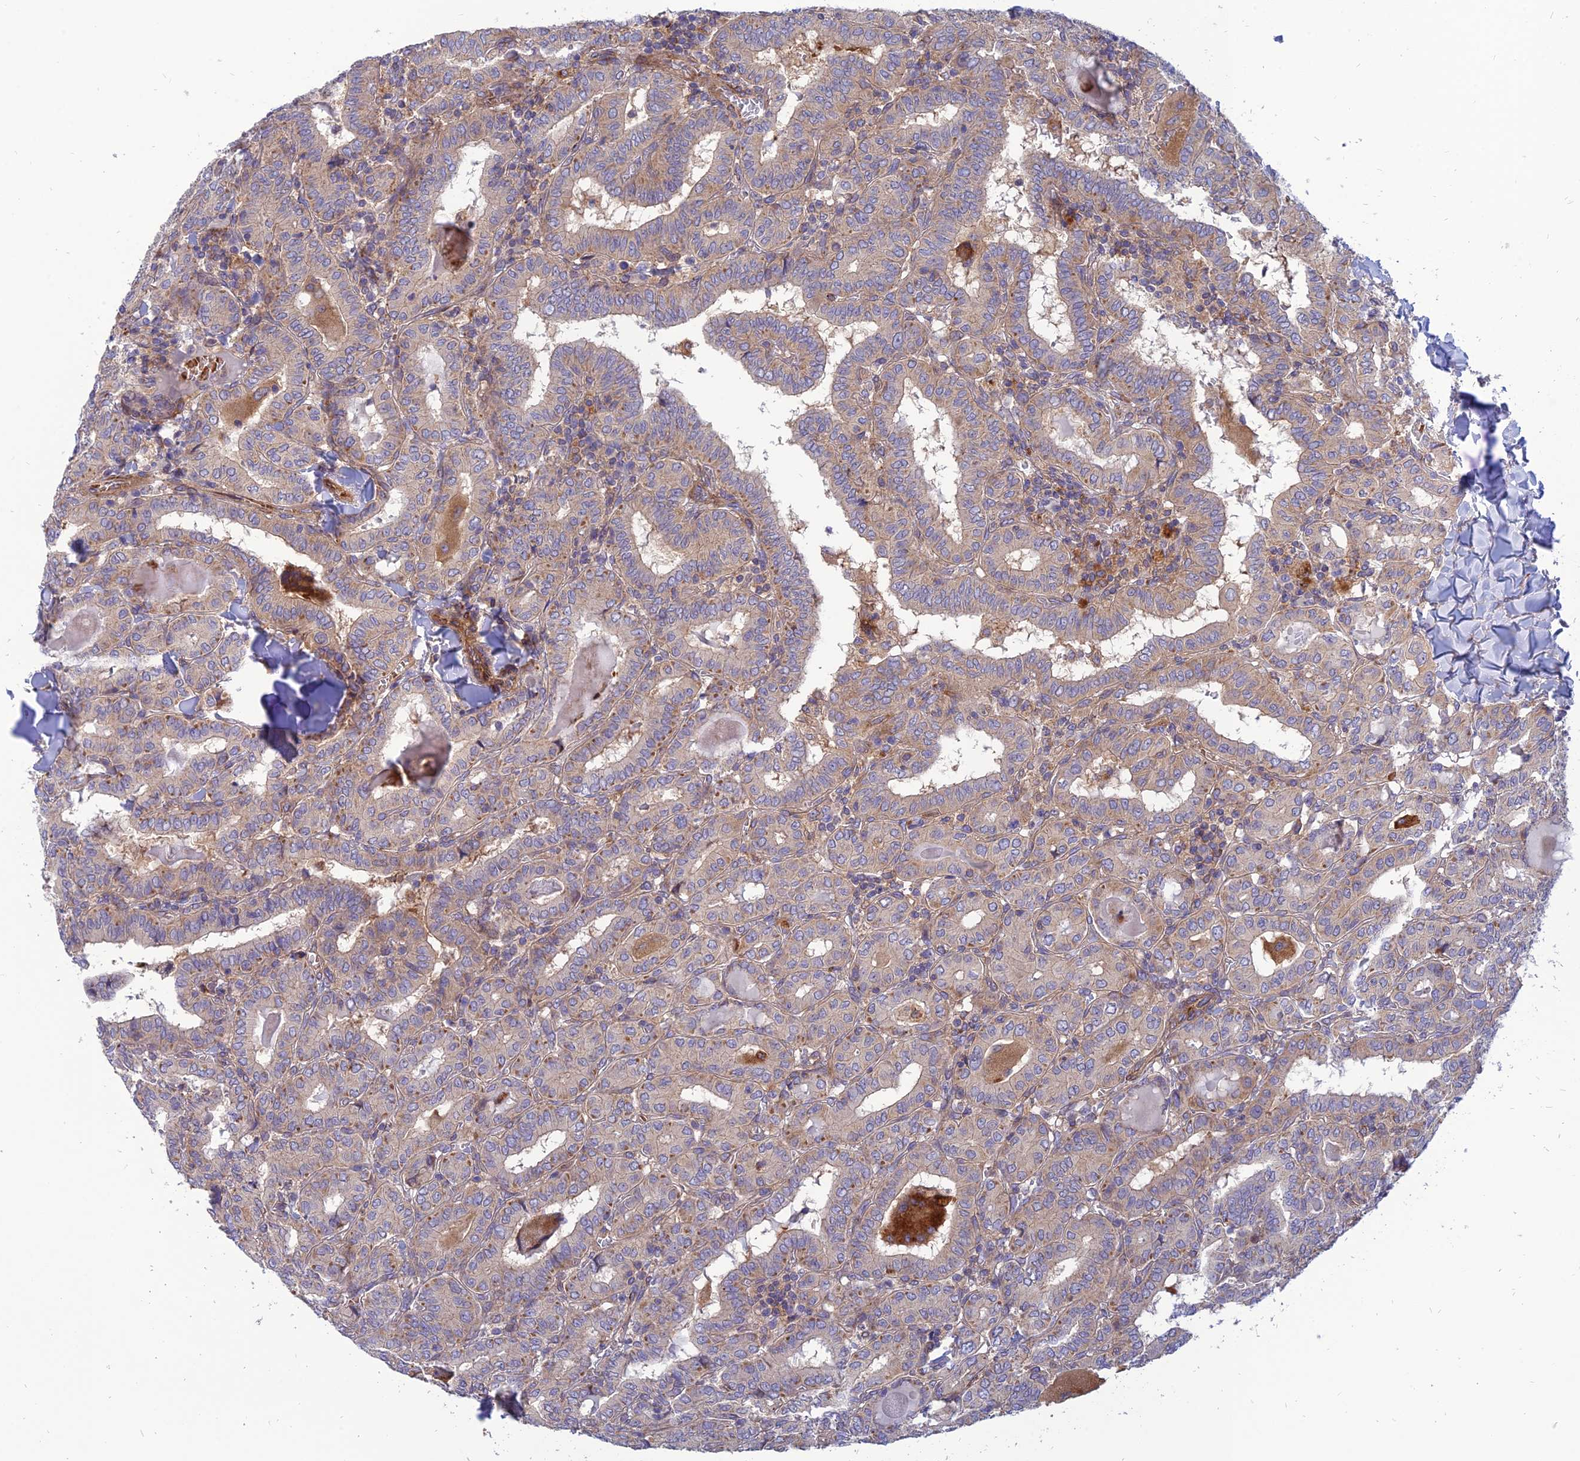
{"staining": {"intensity": "weak", "quantity": "25%-75%", "location": "cytoplasmic/membranous"}, "tissue": "thyroid cancer", "cell_type": "Tumor cells", "image_type": "cancer", "snomed": [{"axis": "morphology", "description": "Papillary adenocarcinoma, NOS"}, {"axis": "topography", "description": "Thyroid gland"}], "caption": "Immunohistochemical staining of human thyroid cancer shows low levels of weak cytoplasmic/membranous protein staining in approximately 25%-75% of tumor cells.", "gene": "PHKA2", "patient": {"sex": "female", "age": 72}}